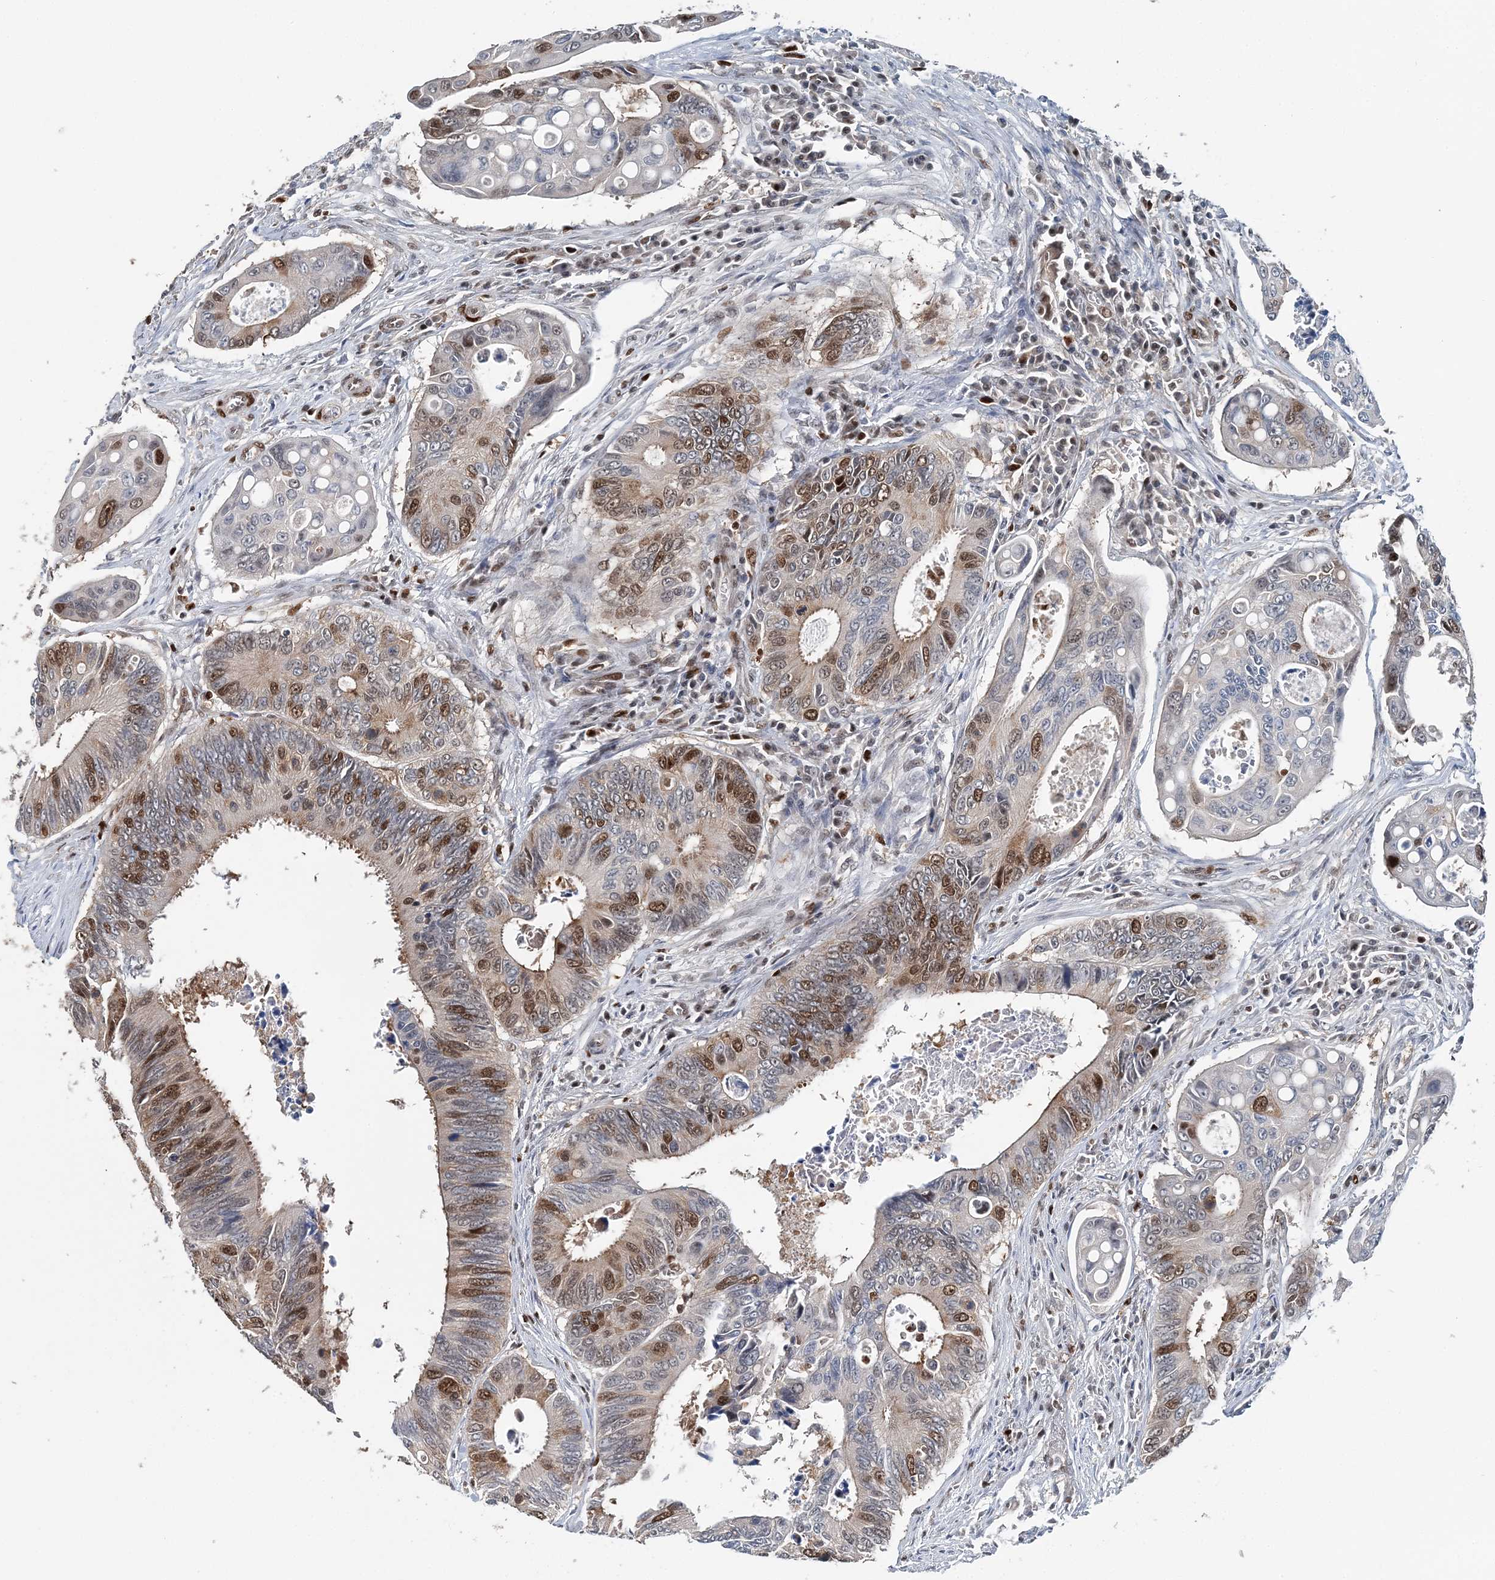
{"staining": {"intensity": "strong", "quantity": "<25%", "location": "nuclear"}, "tissue": "colorectal cancer", "cell_type": "Tumor cells", "image_type": "cancer", "snomed": [{"axis": "morphology", "description": "Inflammation, NOS"}, {"axis": "morphology", "description": "Adenocarcinoma, NOS"}, {"axis": "topography", "description": "Colon"}], "caption": "Human colorectal cancer (adenocarcinoma) stained with a brown dye demonstrates strong nuclear positive expression in about <25% of tumor cells.", "gene": "HAT1", "patient": {"sex": "male", "age": 72}}